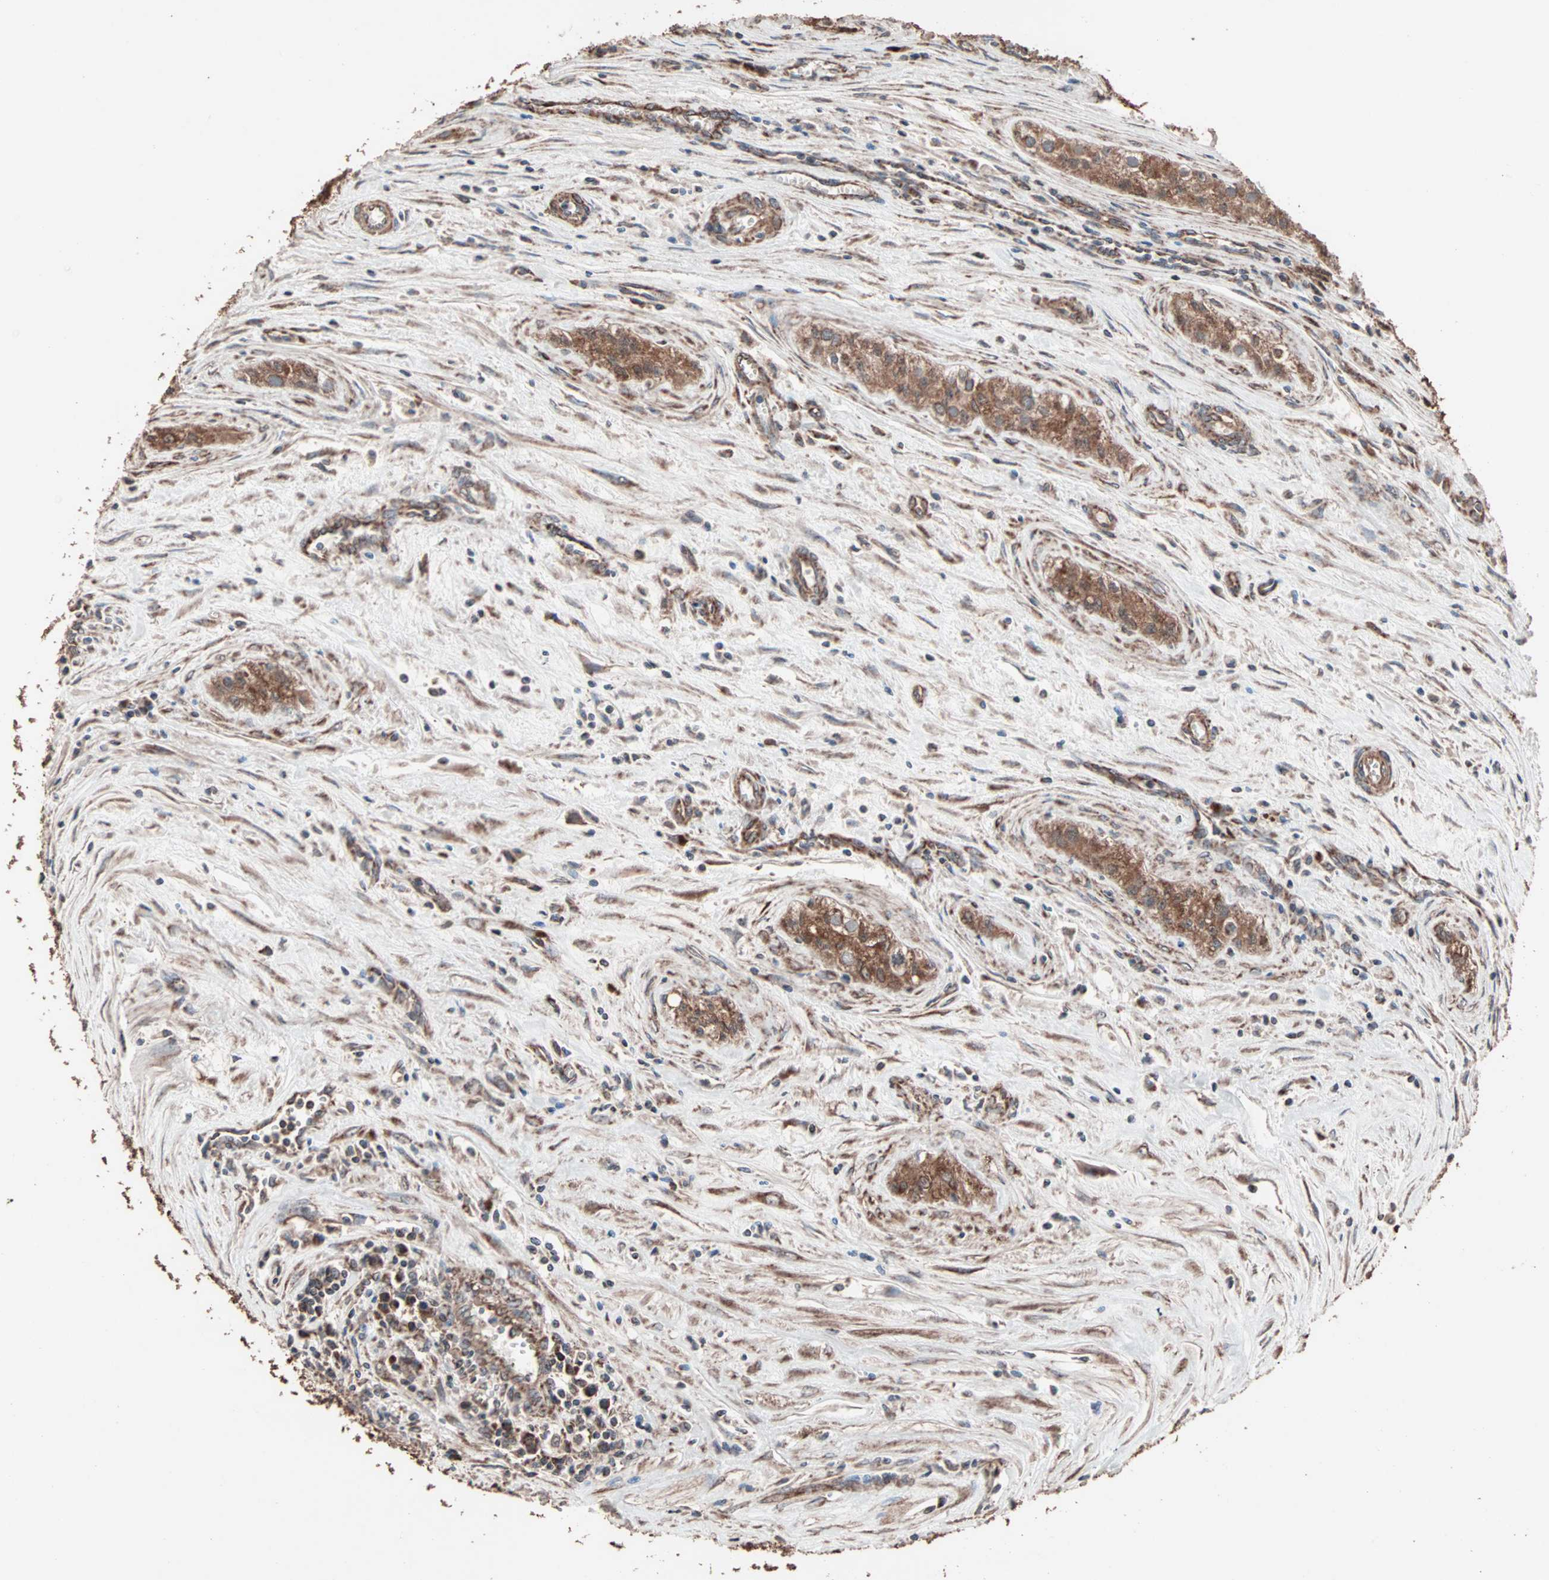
{"staining": {"intensity": "strong", "quantity": ">75%", "location": "cytoplasmic/membranous"}, "tissue": "testis cancer", "cell_type": "Tumor cells", "image_type": "cancer", "snomed": [{"axis": "morphology", "description": "Carcinoma, Embryonal, NOS"}, {"axis": "topography", "description": "Testis"}], "caption": "Protein staining of testis cancer tissue exhibits strong cytoplasmic/membranous staining in about >75% of tumor cells.", "gene": "MRPL2", "patient": {"sex": "male", "age": 28}}